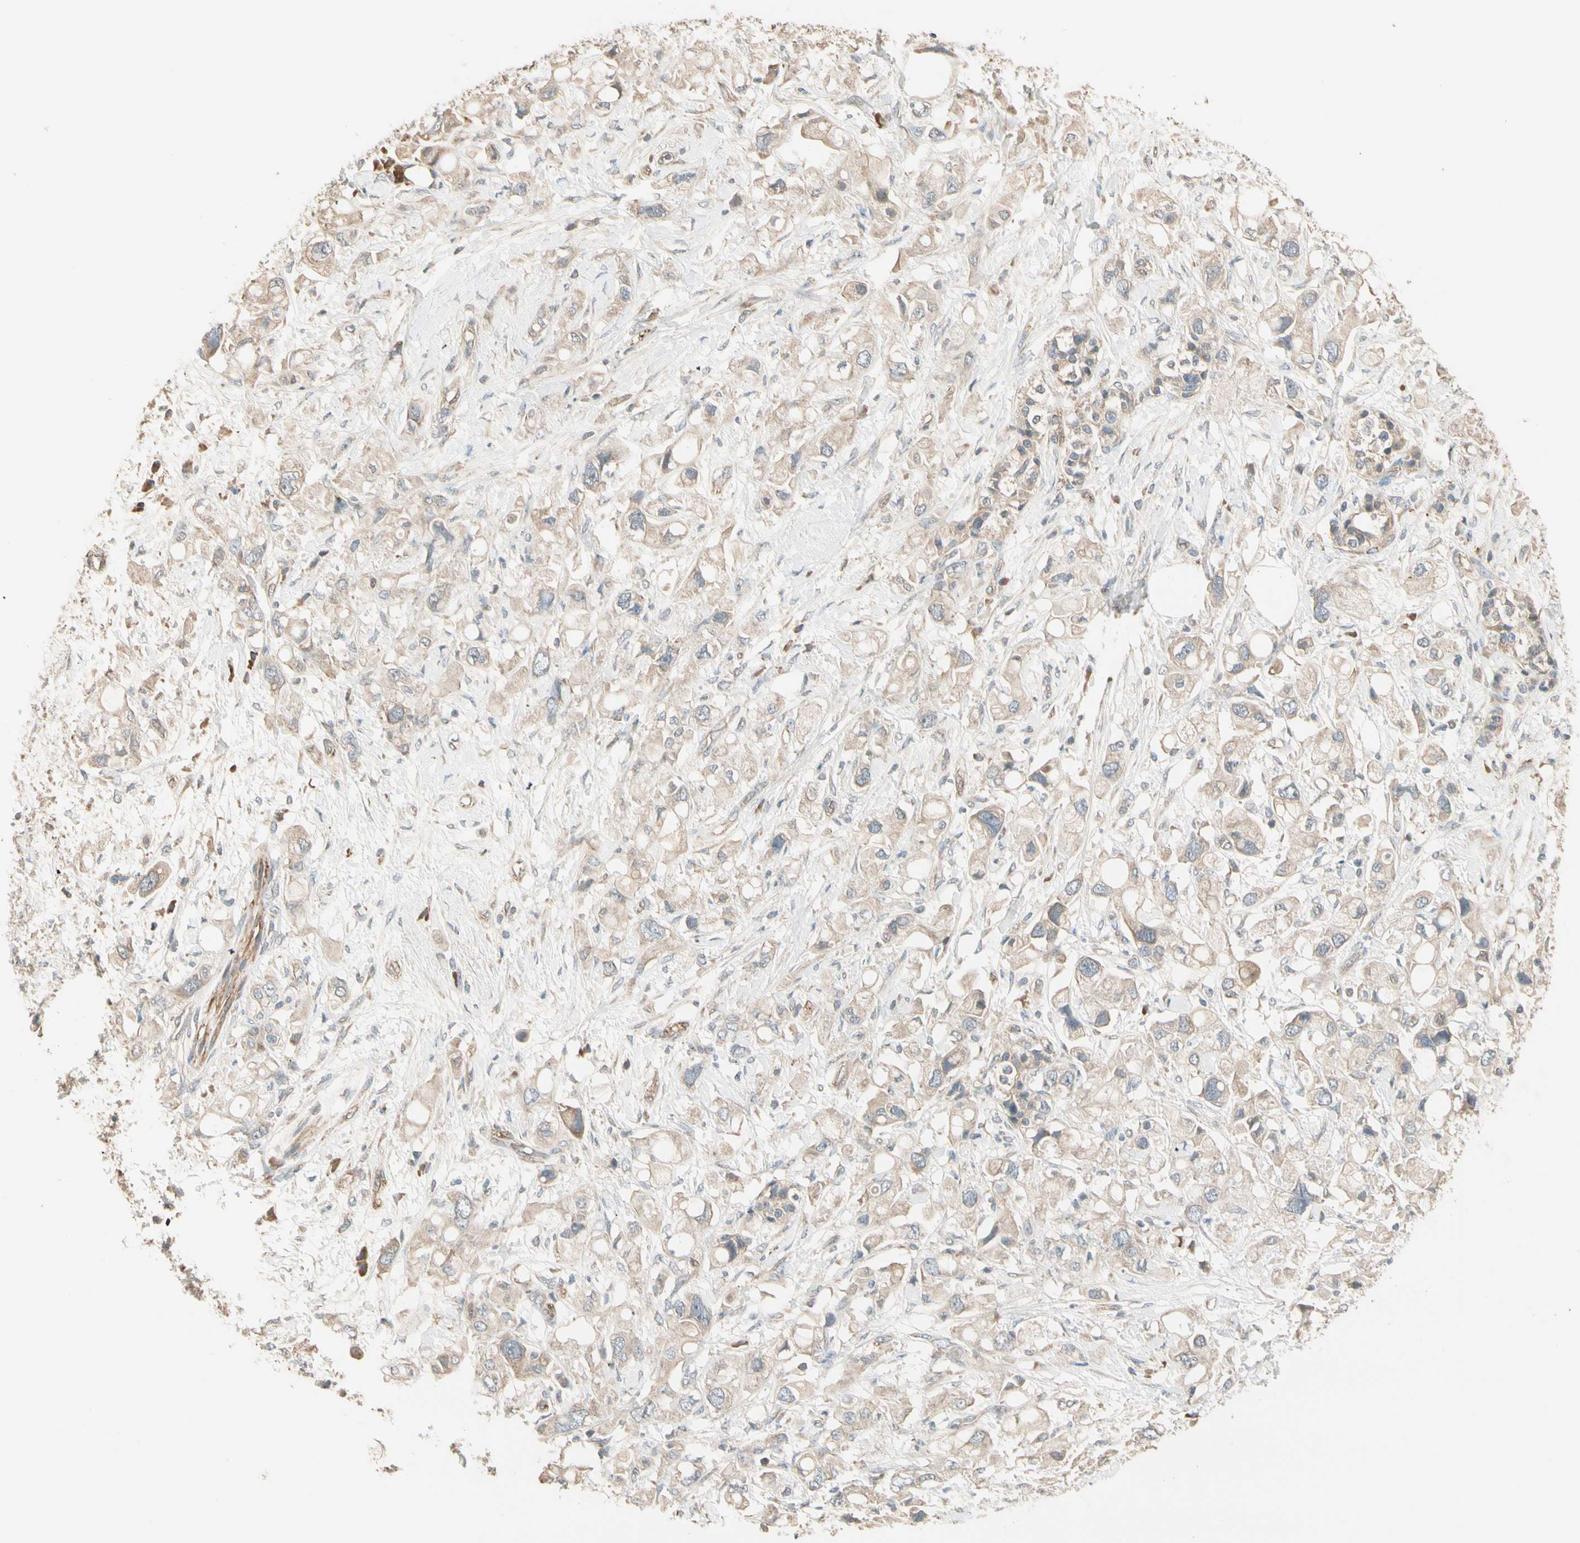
{"staining": {"intensity": "weak", "quantity": ">75%", "location": "cytoplasmic/membranous"}, "tissue": "pancreatic cancer", "cell_type": "Tumor cells", "image_type": "cancer", "snomed": [{"axis": "morphology", "description": "Adenocarcinoma, NOS"}, {"axis": "topography", "description": "Pancreas"}], "caption": "The image reveals immunohistochemical staining of pancreatic cancer (adenocarcinoma). There is weak cytoplasmic/membranous positivity is identified in approximately >75% of tumor cells.", "gene": "TNFRSF21", "patient": {"sex": "female", "age": 56}}